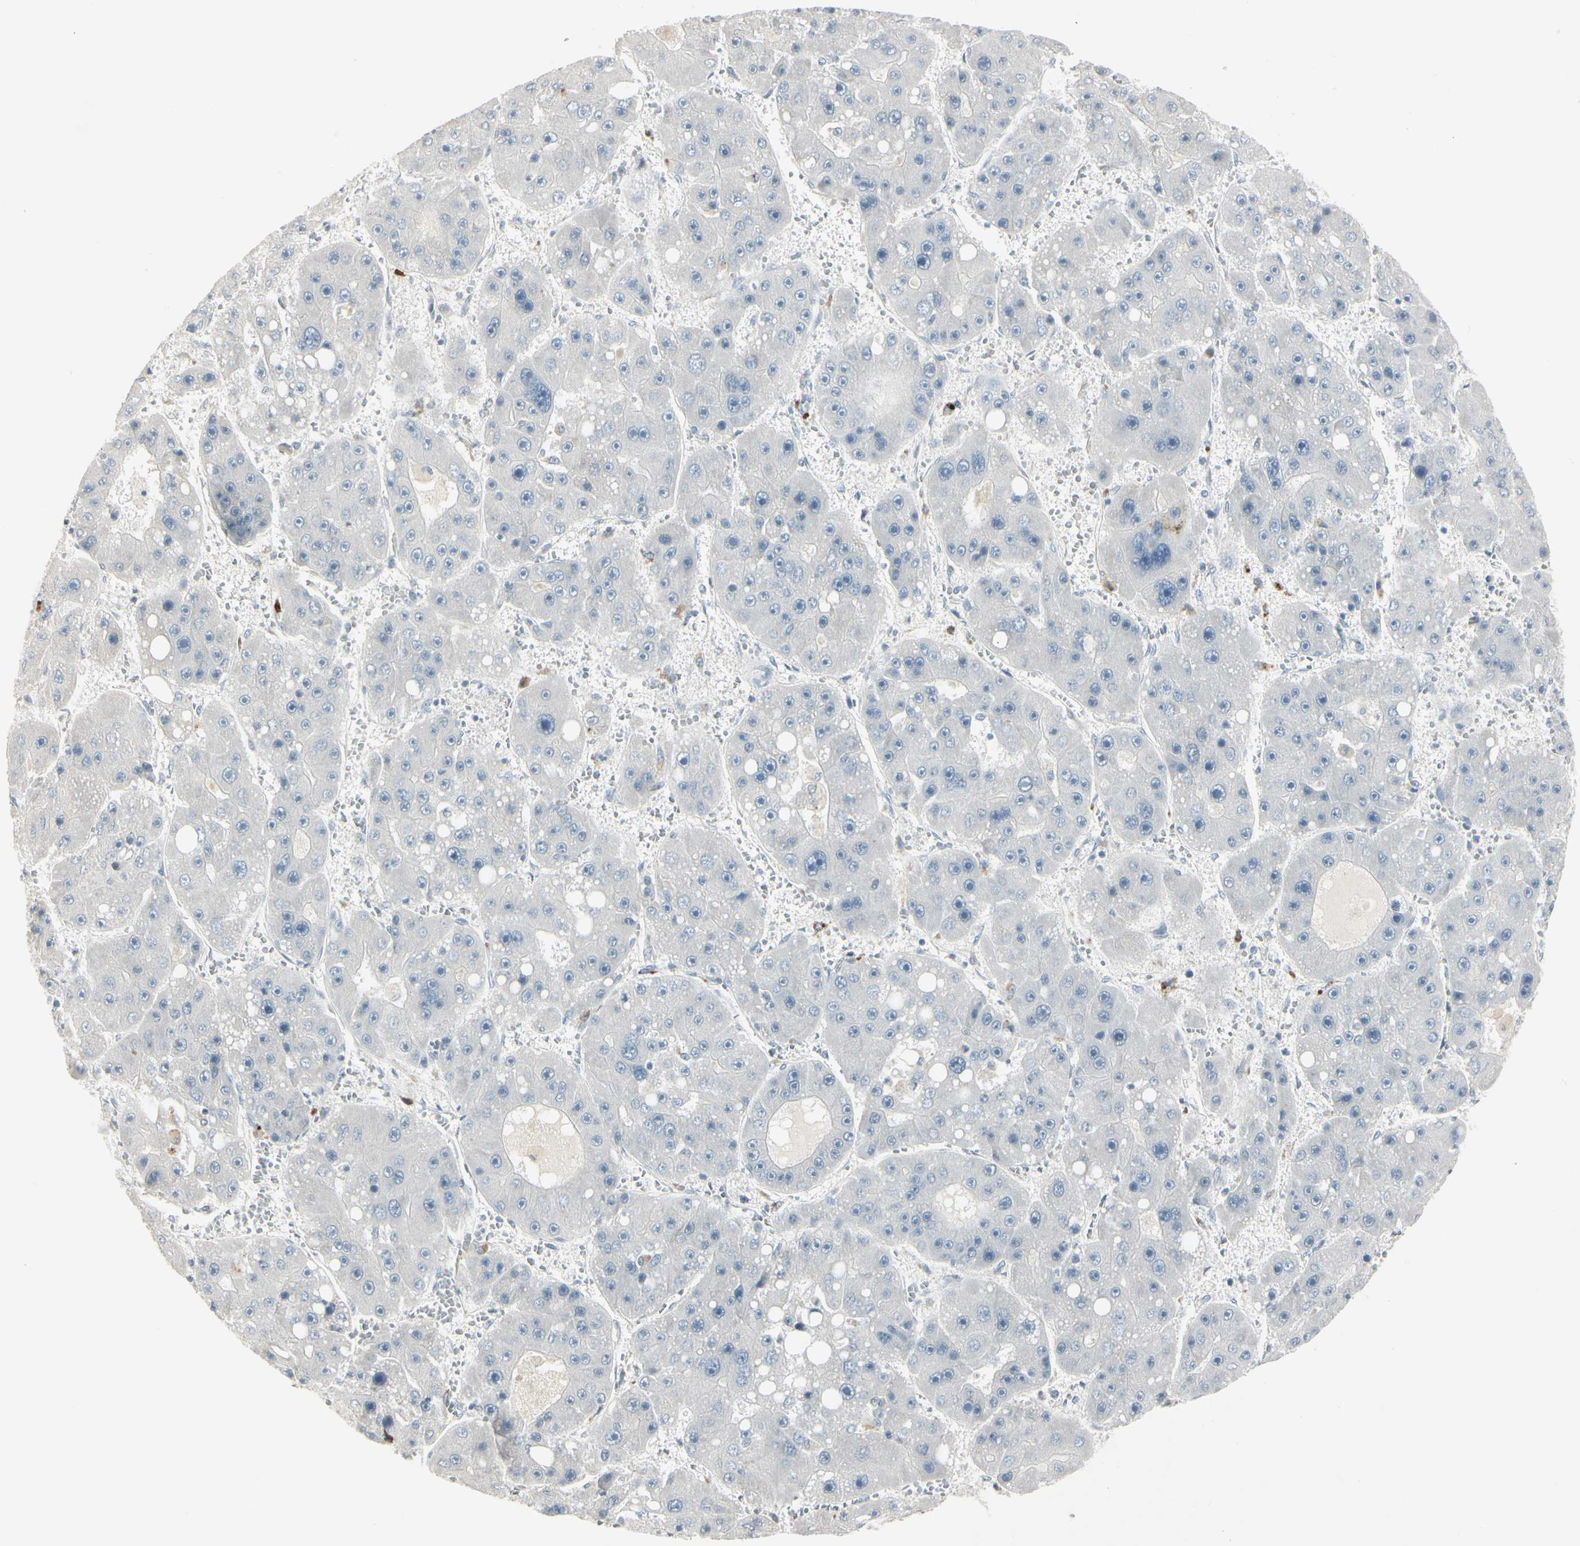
{"staining": {"intensity": "negative", "quantity": "none", "location": "none"}, "tissue": "liver cancer", "cell_type": "Tumor cells", "image_type": "cancer", "snomed": [{"axis": "morphology", "description": "Carcinoma, Hepatocellular, NOS"}, {"axis": "topography", "description": "Liver"}], "caption": "Tumor cells show no significant staining in liver cancer (hepatocellular carcinoma).", "gene": "DMPK", "patient": {"sex": "female", "age": 61}}